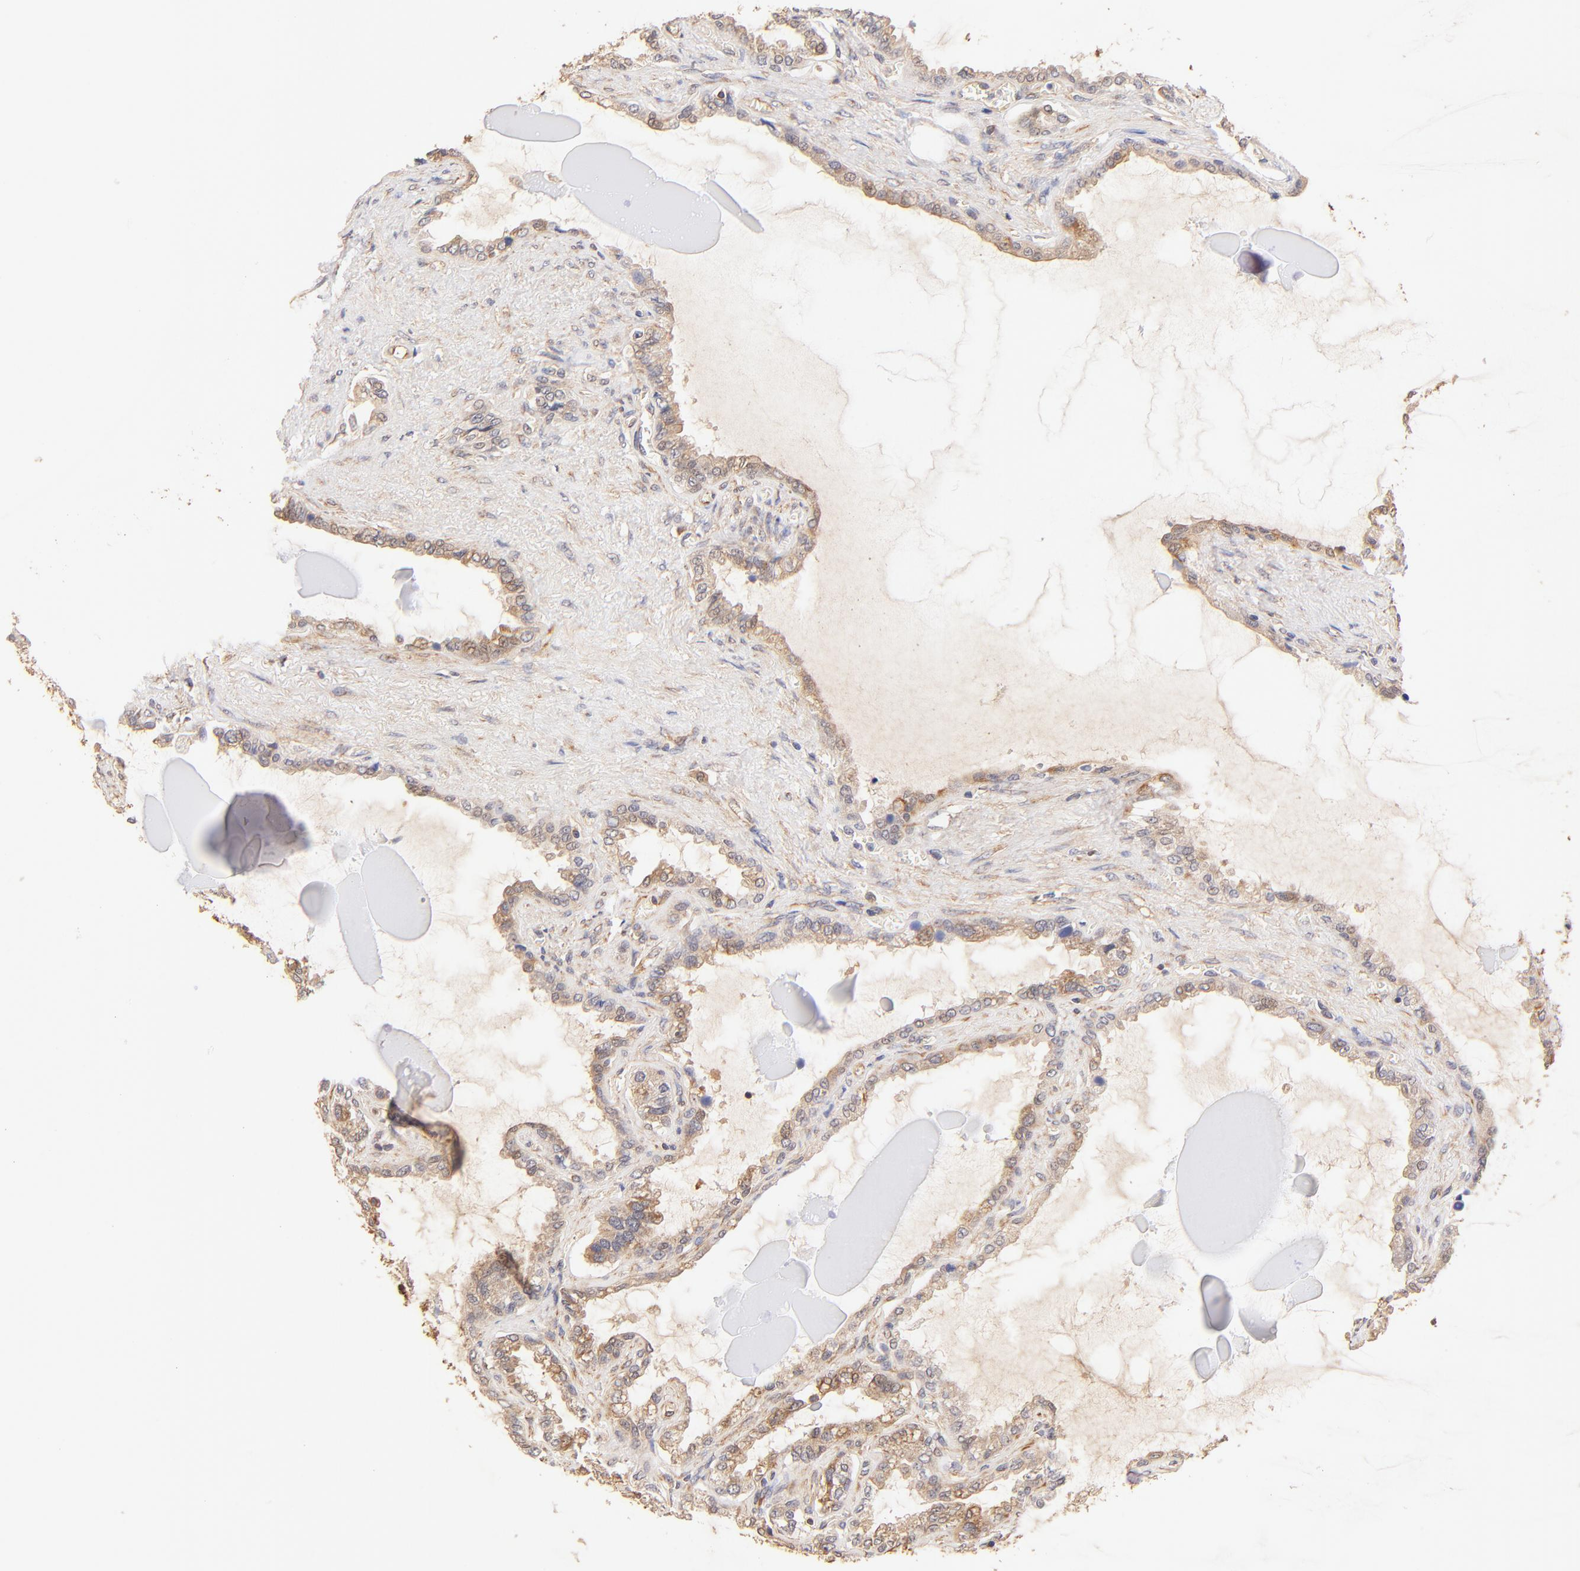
{"staining": {"intensity": "weak", "quantity": ">75%", "location": "cytoplasmic/membranous"}, "tissue": "seminal vesicle", "cell_type": "Glandular cells", "image_type": "normal", "snomed": [{"axis": "morphology", "description": "Normal tissue, NOS"}, {"axis": "morphology", "description": "Inflammation, NOS"}, {"axis": "topography", "description": "Urinary bladder"}, {"axis": "topography", "description": "Prostate"}, {"axis": "topography", "description": "Seminal veicle"}], "caption": "There is low levels of weak cytoplasmic/membranous positivity in glandular cells of unremarkable seminal vesicle, as demonstrated by immunohistochemical staining (brown color).", "gene": "TNFAIP3", "patient": {"sex": "male", "age": 82}}